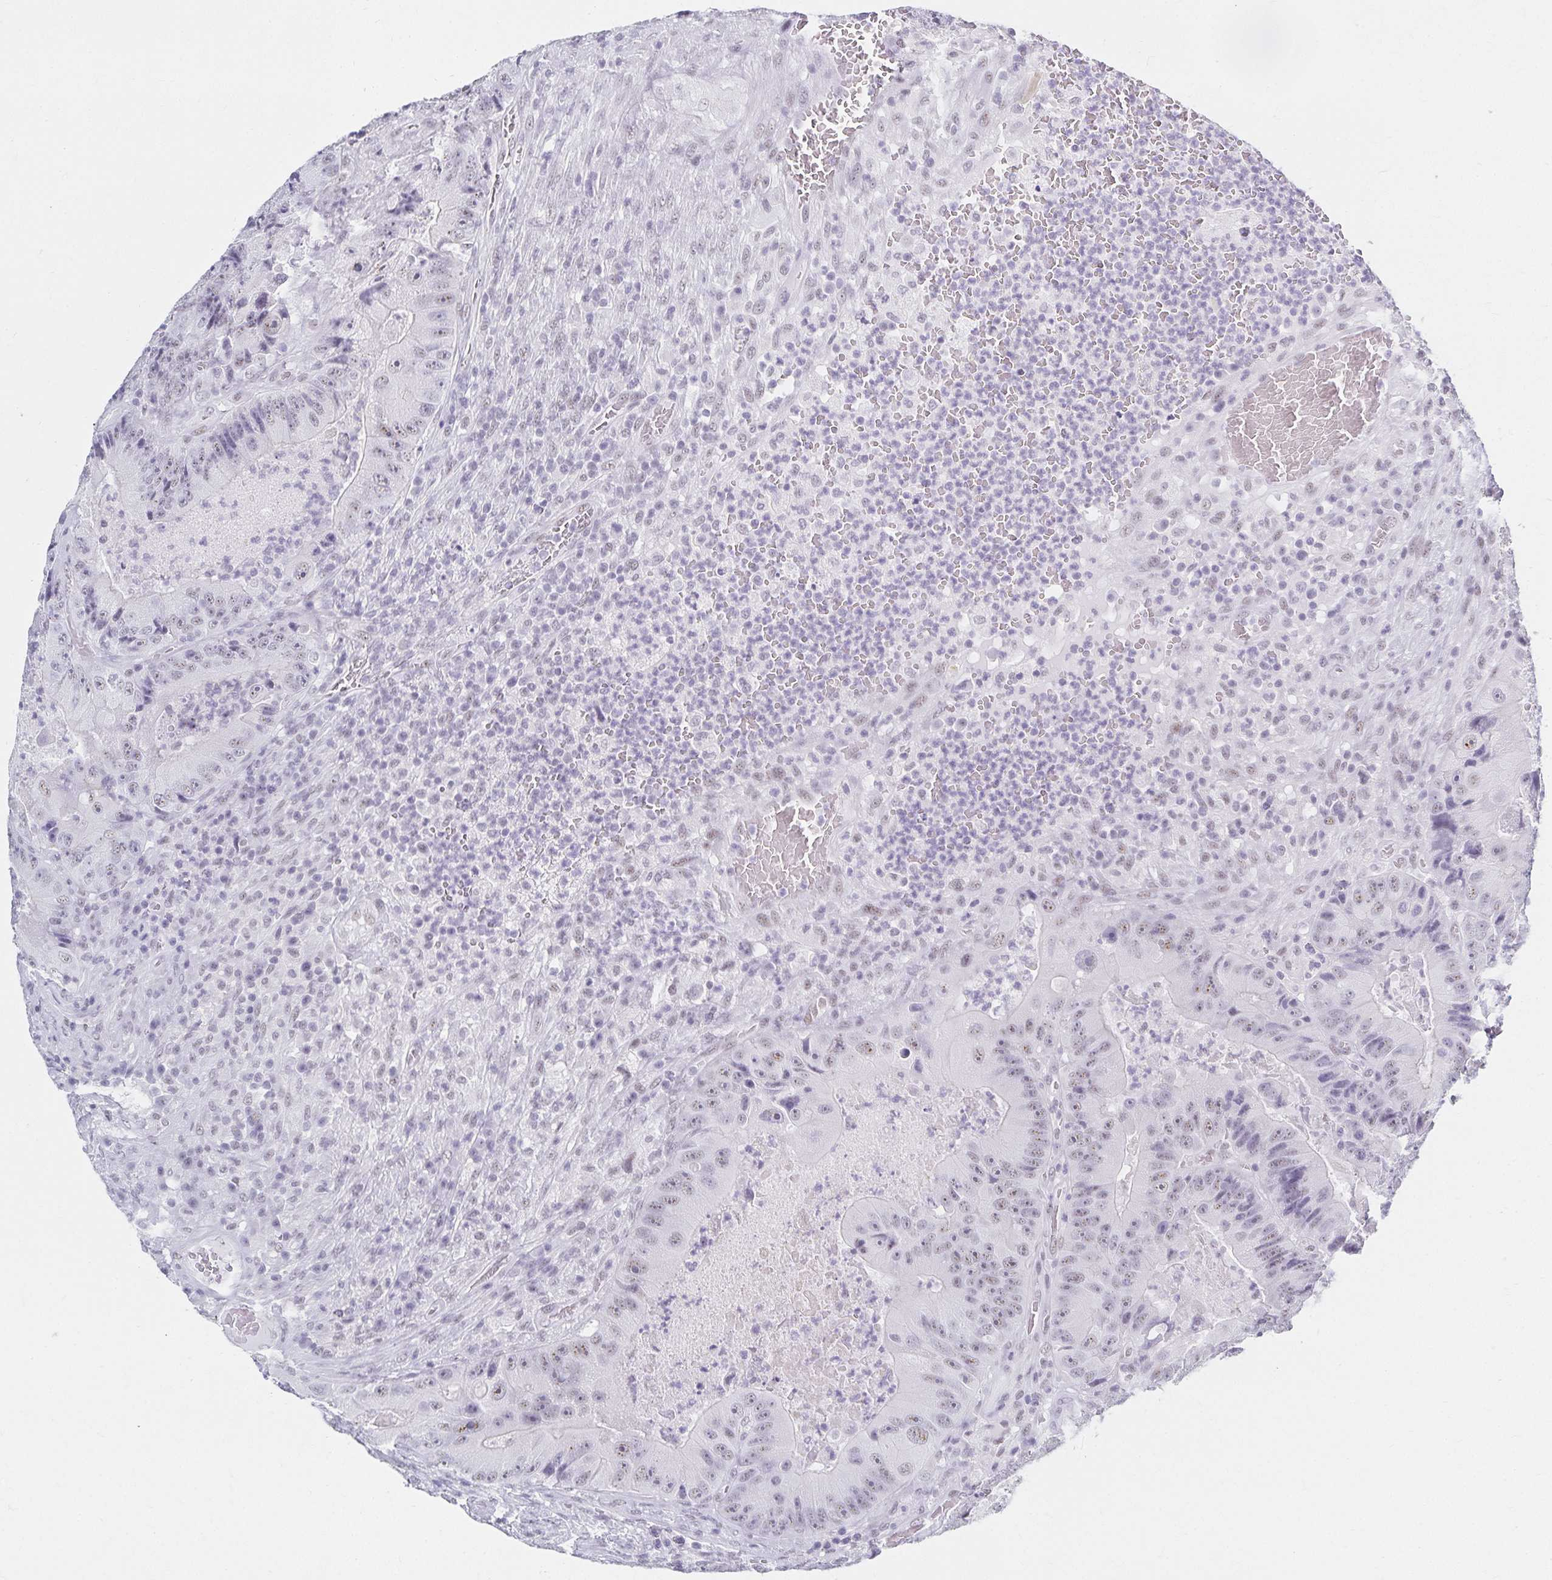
{"staining": {"intensity": "weak", "quantity": "<25%", "location": "nuclear"}, "tissue": "colorectal cancer", "cell_type": "Tumor cells", "image_type": "cancer", "snomed": [{"axis": "morphology", "description": "Adenocarcinoma, NOS"}, {"axis": "topography", "description": "Colon"}], "caption": "There is no significant positivity in tumor cells of colorectal adenocarcinoma. (DAB (3,3'-diaminobenzidine) immunohistochemistry (IHC) with hematoxylin counter stain).", "gene": "C20orf85", "patient": {"sex": "female", "age": 86}}